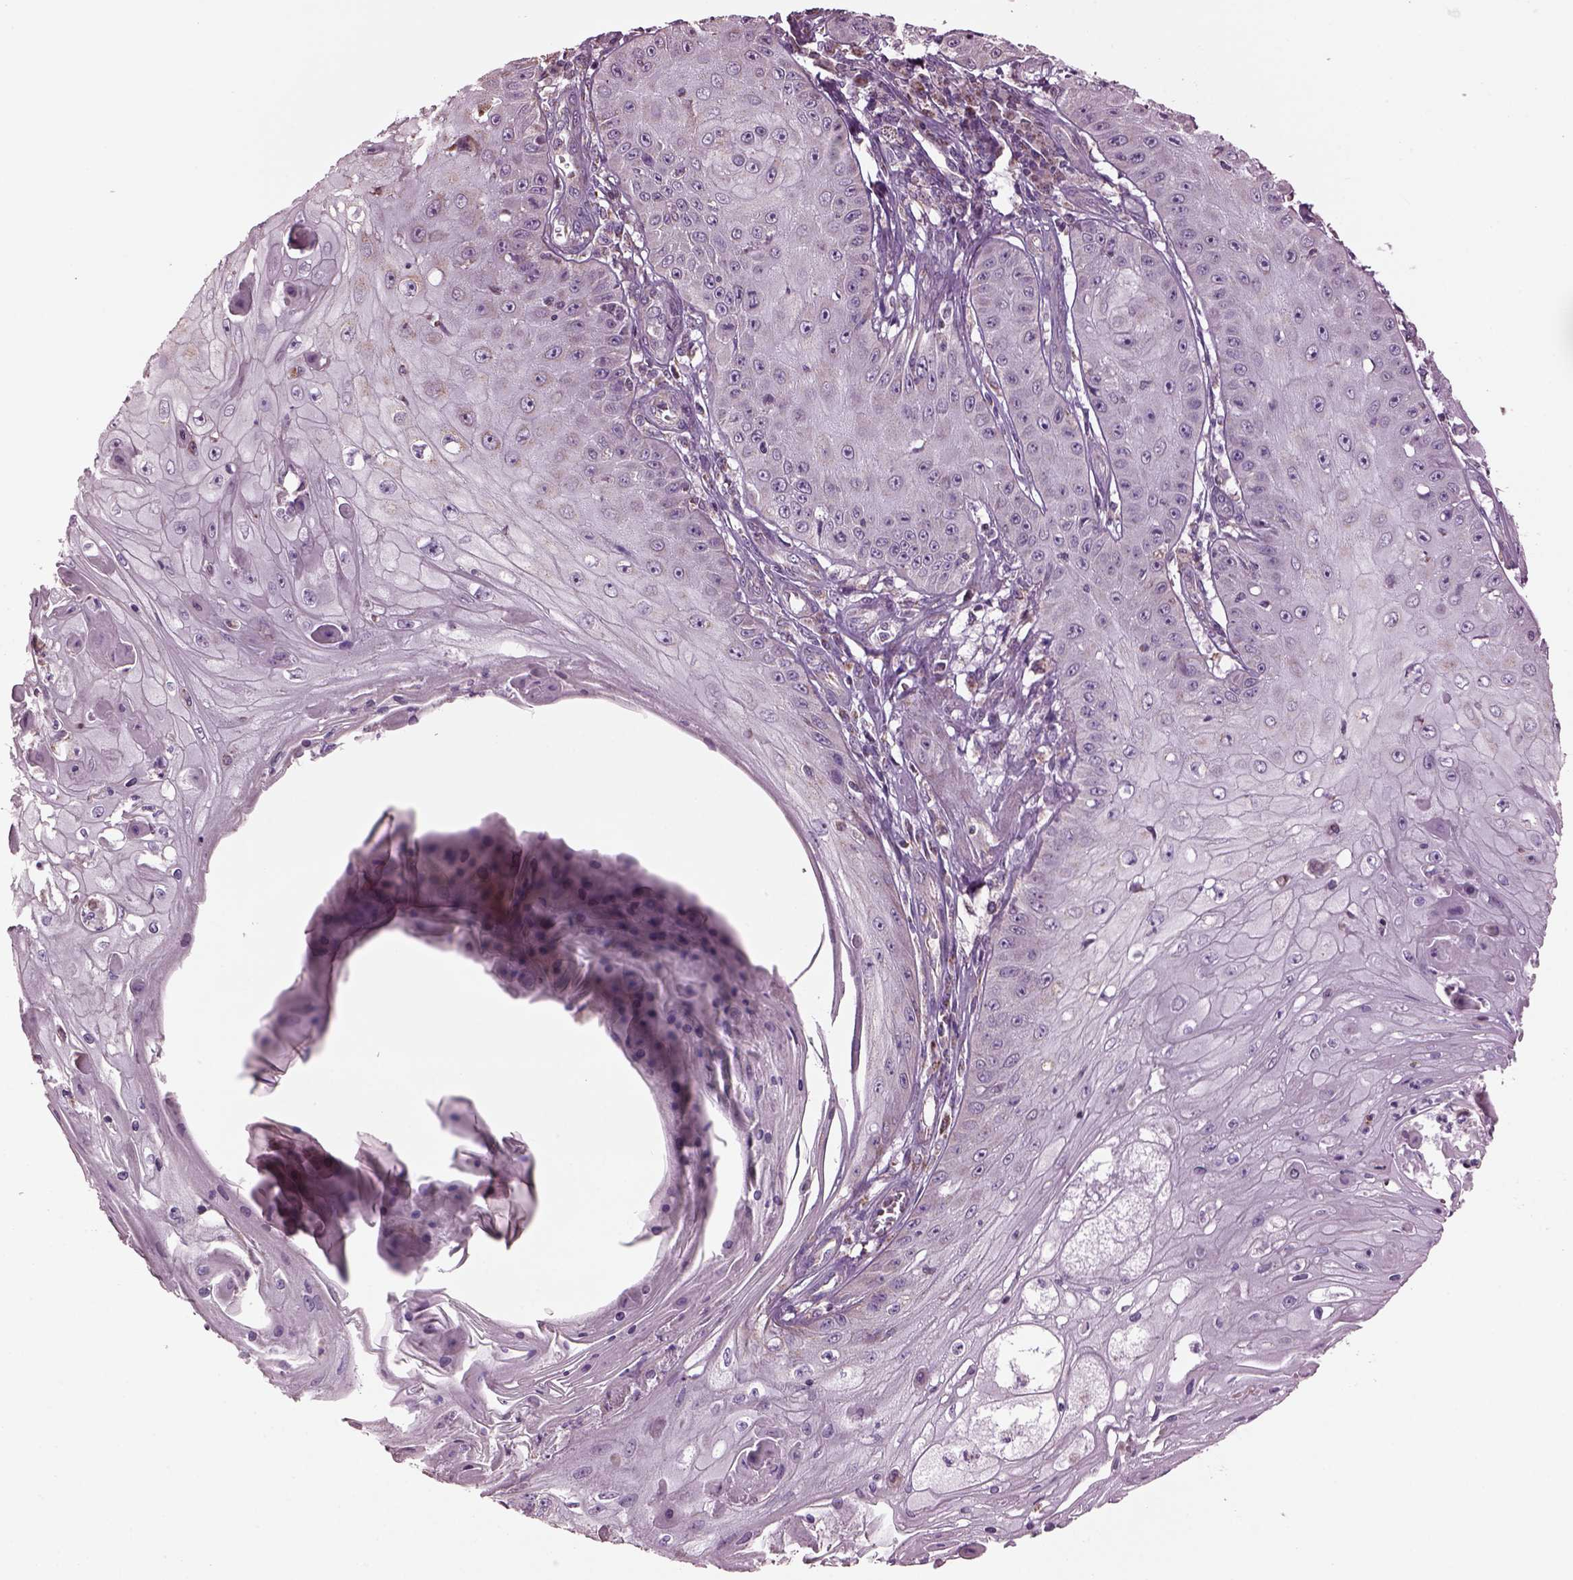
{"staining": {"intensity": "negative", "quantity": "none", "location": "none"}, "tissue": "skin cancer", "cell_type": "Tumor cells", "image_type": "cancer", "snomed": [{"axis": "morphology", "description": "Squamous cell carcinoma, NOS"}, {"axis": "topography", "description": "Skin"}], "caption": "High magnification brightfield microscopy of skin cancer (squamous cell carcinoma) stained with DAB (brown) and counterstained with hematoxylin (blue): tumor cells show no significant expression.", "gene": "SPATA7", "patient": {"sex": "male", "age": 70}}